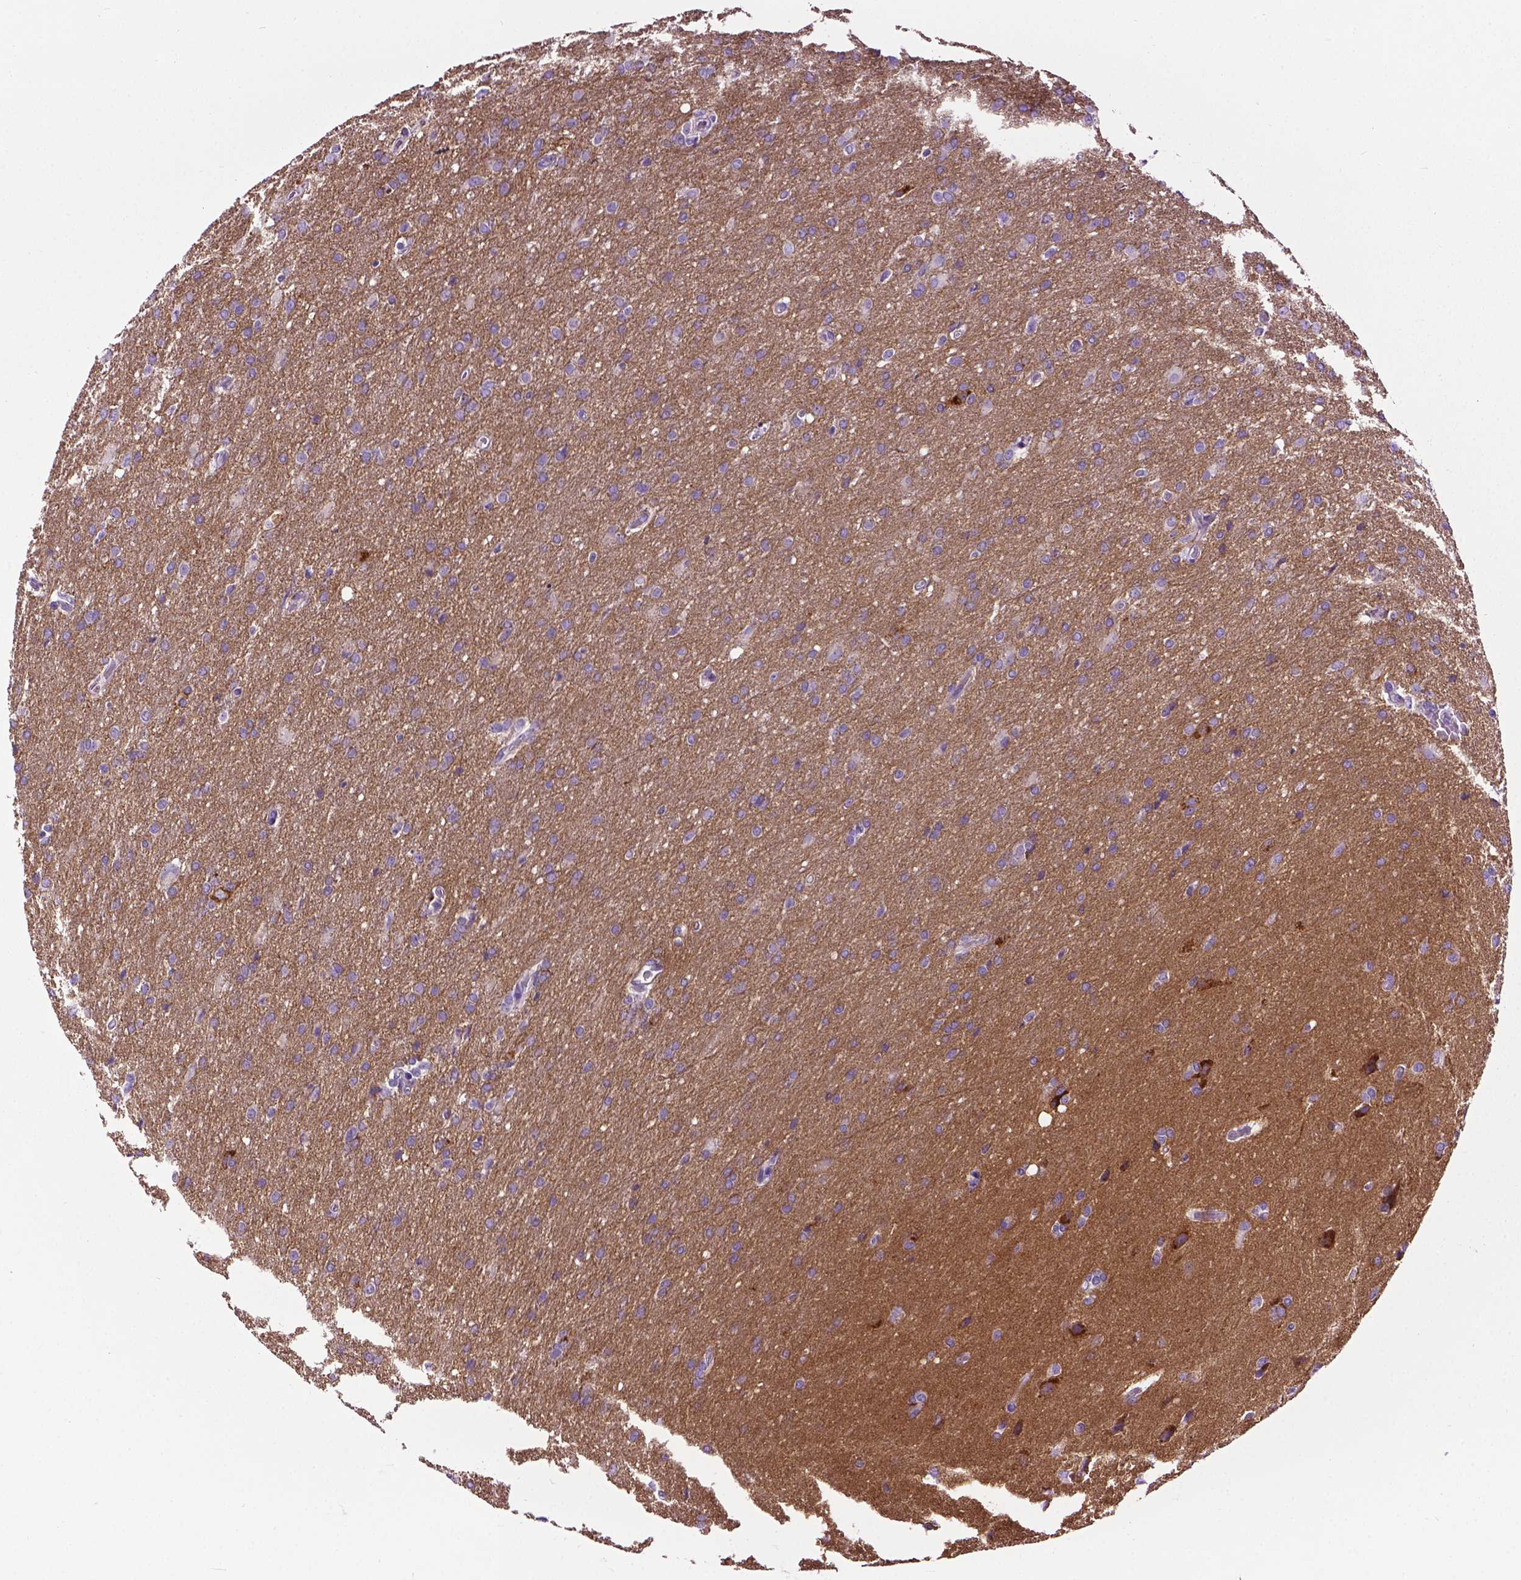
{"staining": {"intensity": "negative", "quantity": "none", "location": "none"}, "tissue": "glioma", "cell_type": "Tumor cells", "image_type": "cancer", "snomed": [{"axis": "morphology", "description": "Glioma, malignant, High grade"}, {"axis": "topography", "description": "Brain"}], "caption": "Immunohistochemistry (IHC) image of glioma stained for a protein (brown), which displays no positivity in tumor cells.", "gene": "TMEM132E", "patient": {"sex": "male", "age": 68}}